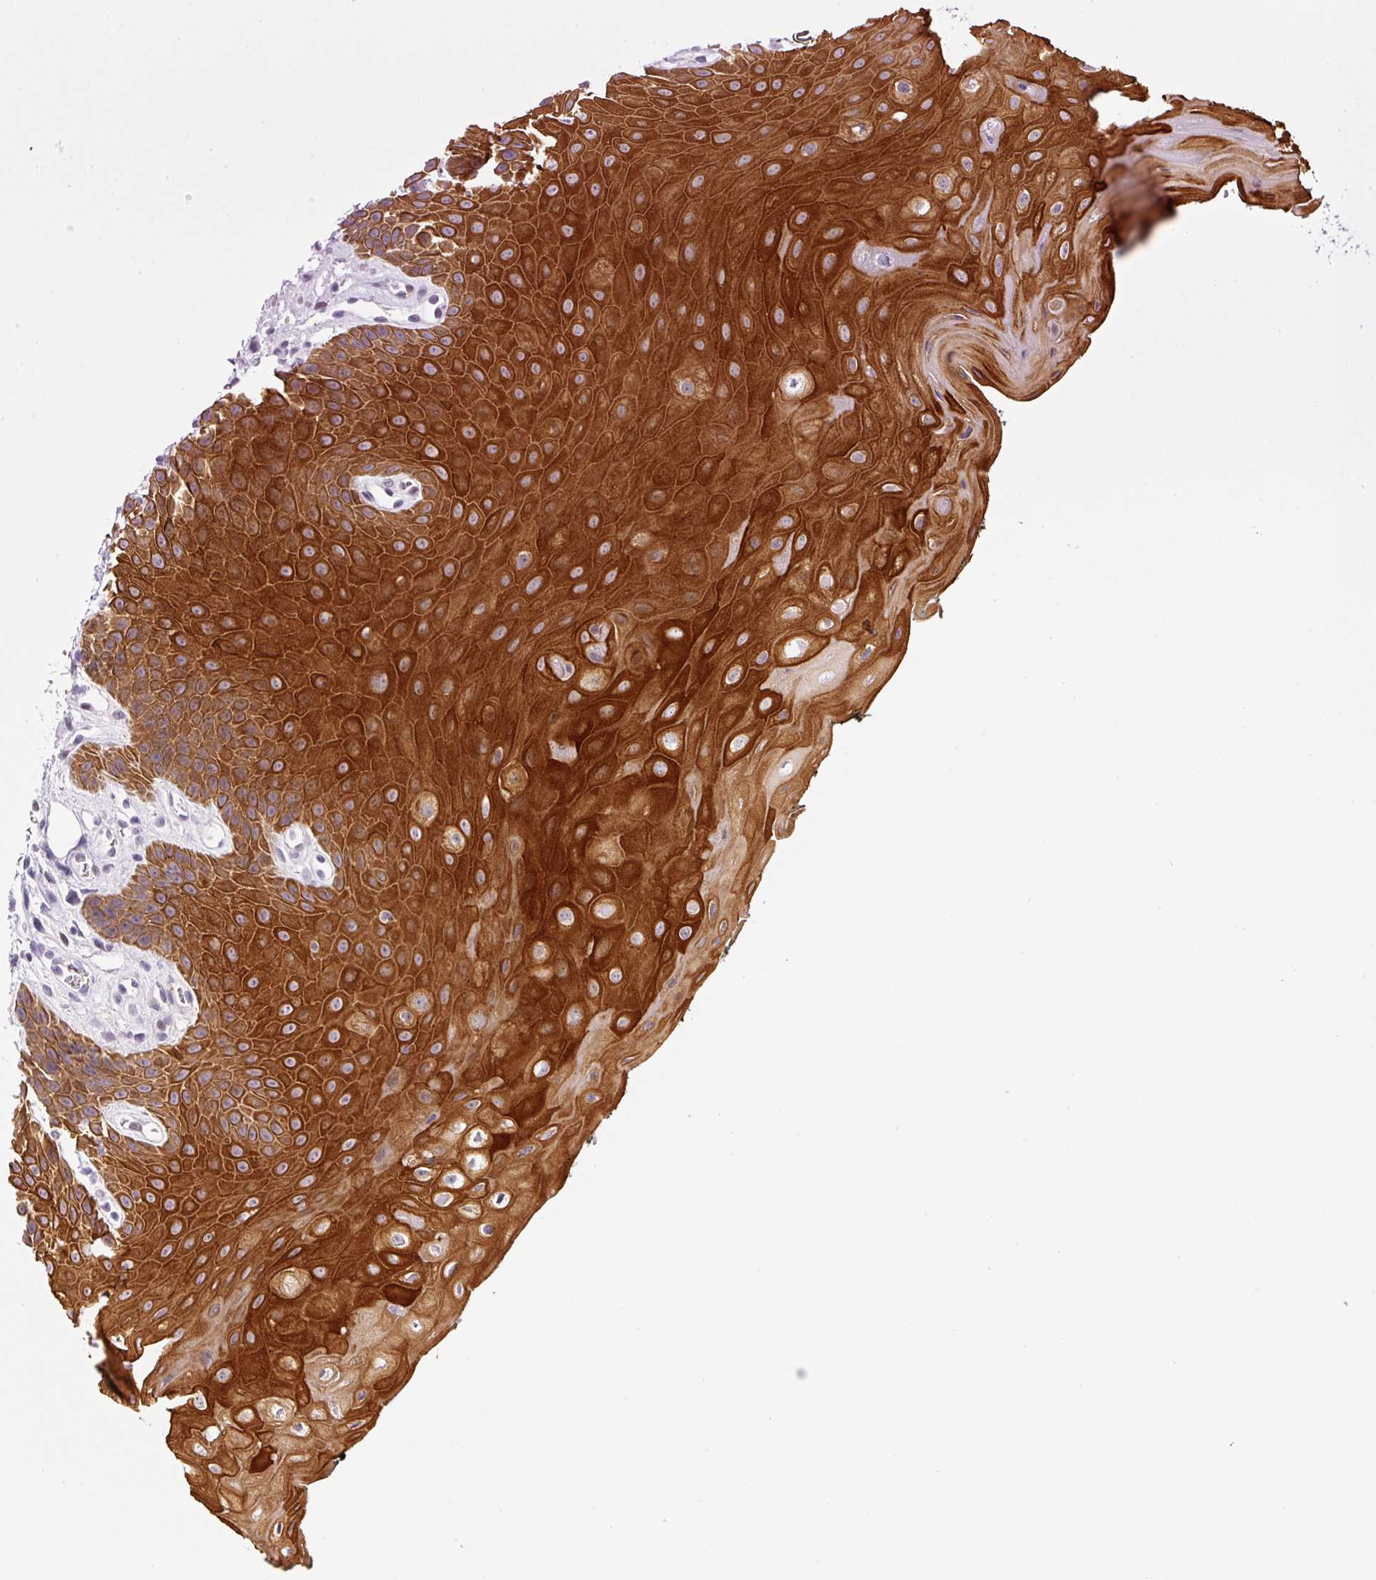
{"staining": {"intensity": "strong", "quantity": ">75%", "location": "cytoplasmic/membranous"}, "tissue": "oral mucosa", "cell_type": "Squamous epithelial cells", "image_type": "normal", "snomed": [{"axis": "morphology", "description": "Normal tissue, NOS"}, {"axis": "topography", "description": "Oral tissue"}, {"axis": "topography", "description": "Tounge, NOS"}], "caption": "Protein staining of unremarkable oral mucosa demonstrates strong cytoplasmic/membranous expression in approximately >75% of squamous epithelial cells. (DAB (3,3'-diaminobenzidine) IHC, brown staining for protein, blue staining for nuclei).", "gene": "SRC", "patient": {"sex": "female", "age": 59}}